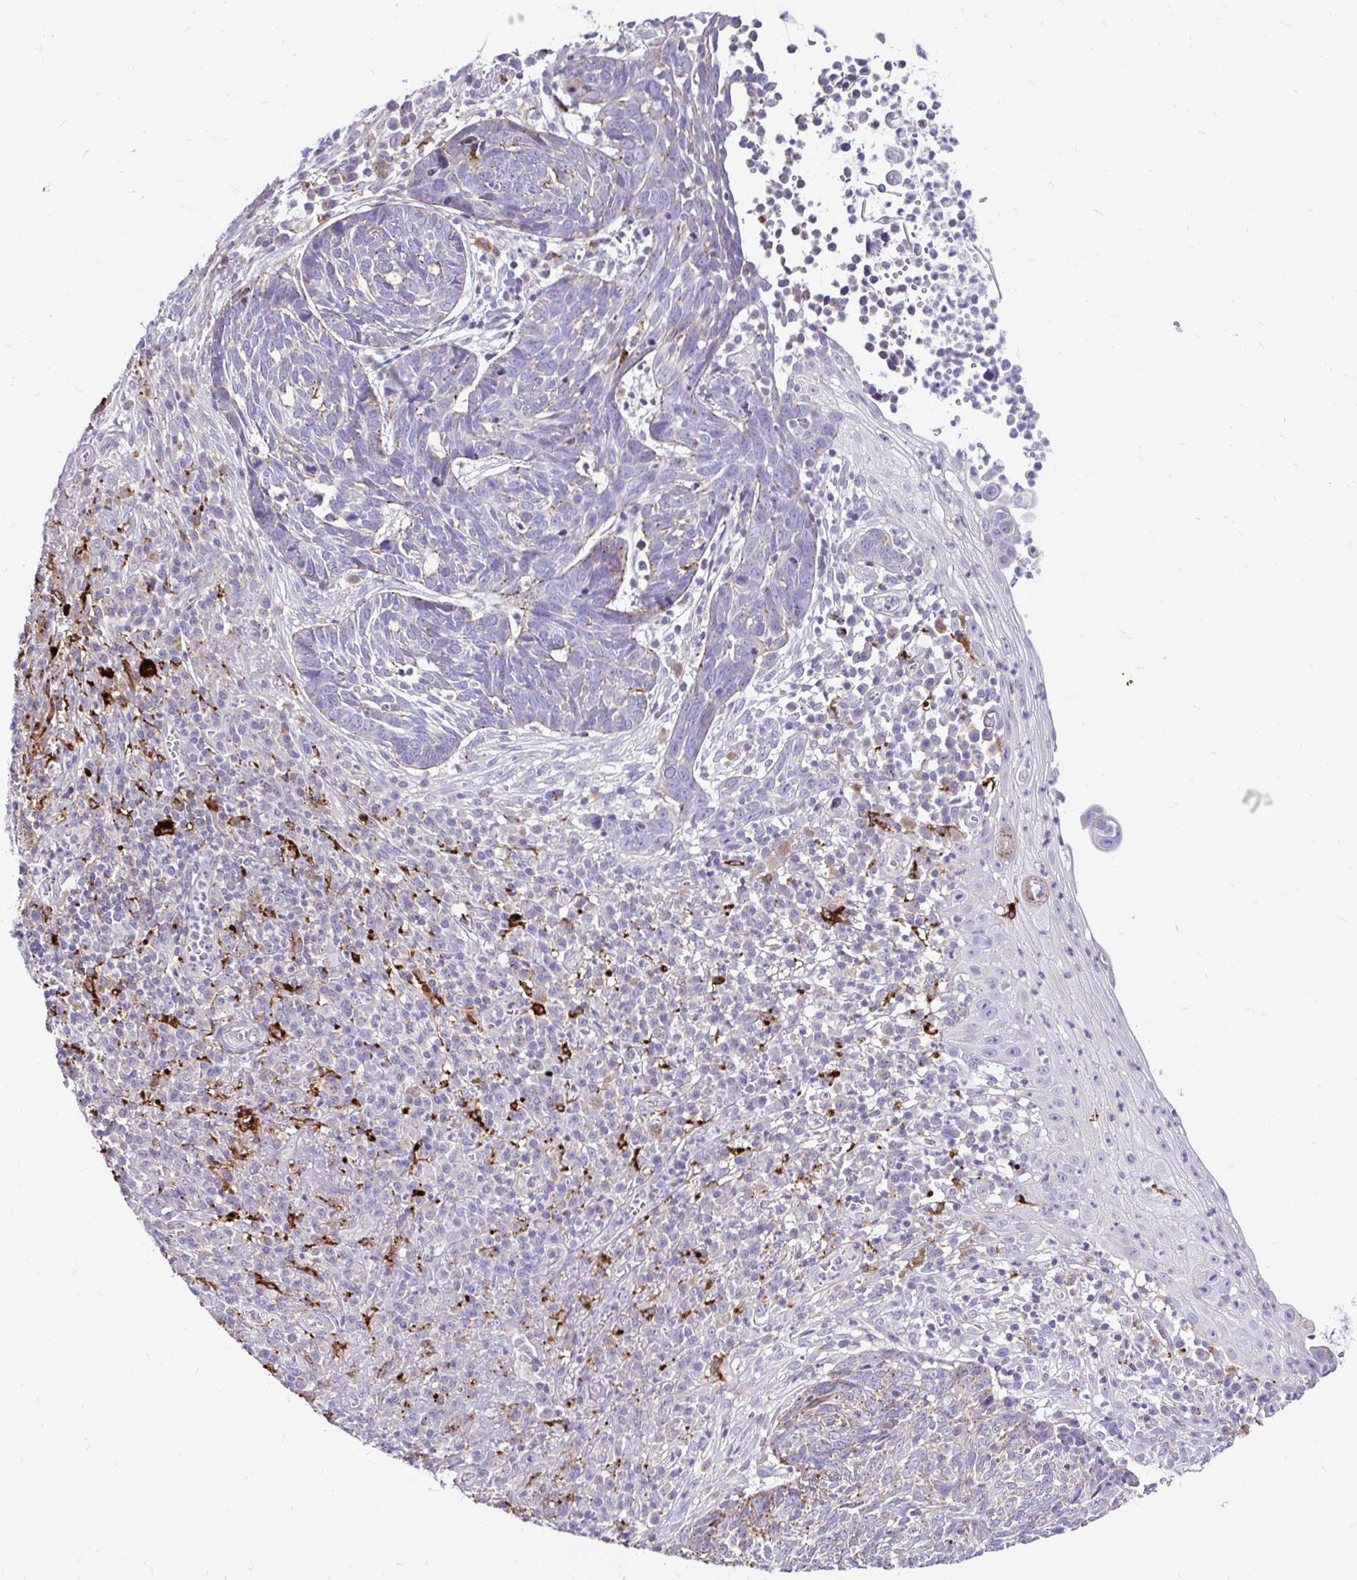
{"staining": {"intensity": "moderate", "quantity": "<25%", "location": "cytoplasmic/membranous"}, "tissue": "skin cancer", "cell_type": "Tumor cells", "image_type": "cancer", "snomed": [{"axis": "morphology", "description": "Basal cell carcinoma"}, {"axis": "topography", "description": "Skin"}, {"axis": "topography", "description": "Skin of face"}], "caption": "Moderate cytoplasmic/membranous protein positivity is present in approximately <25% of tumor cells in skin basal cell carcinoma.", "gene": "FUCA1", "patient": {"sex": "female", "age": 95}}